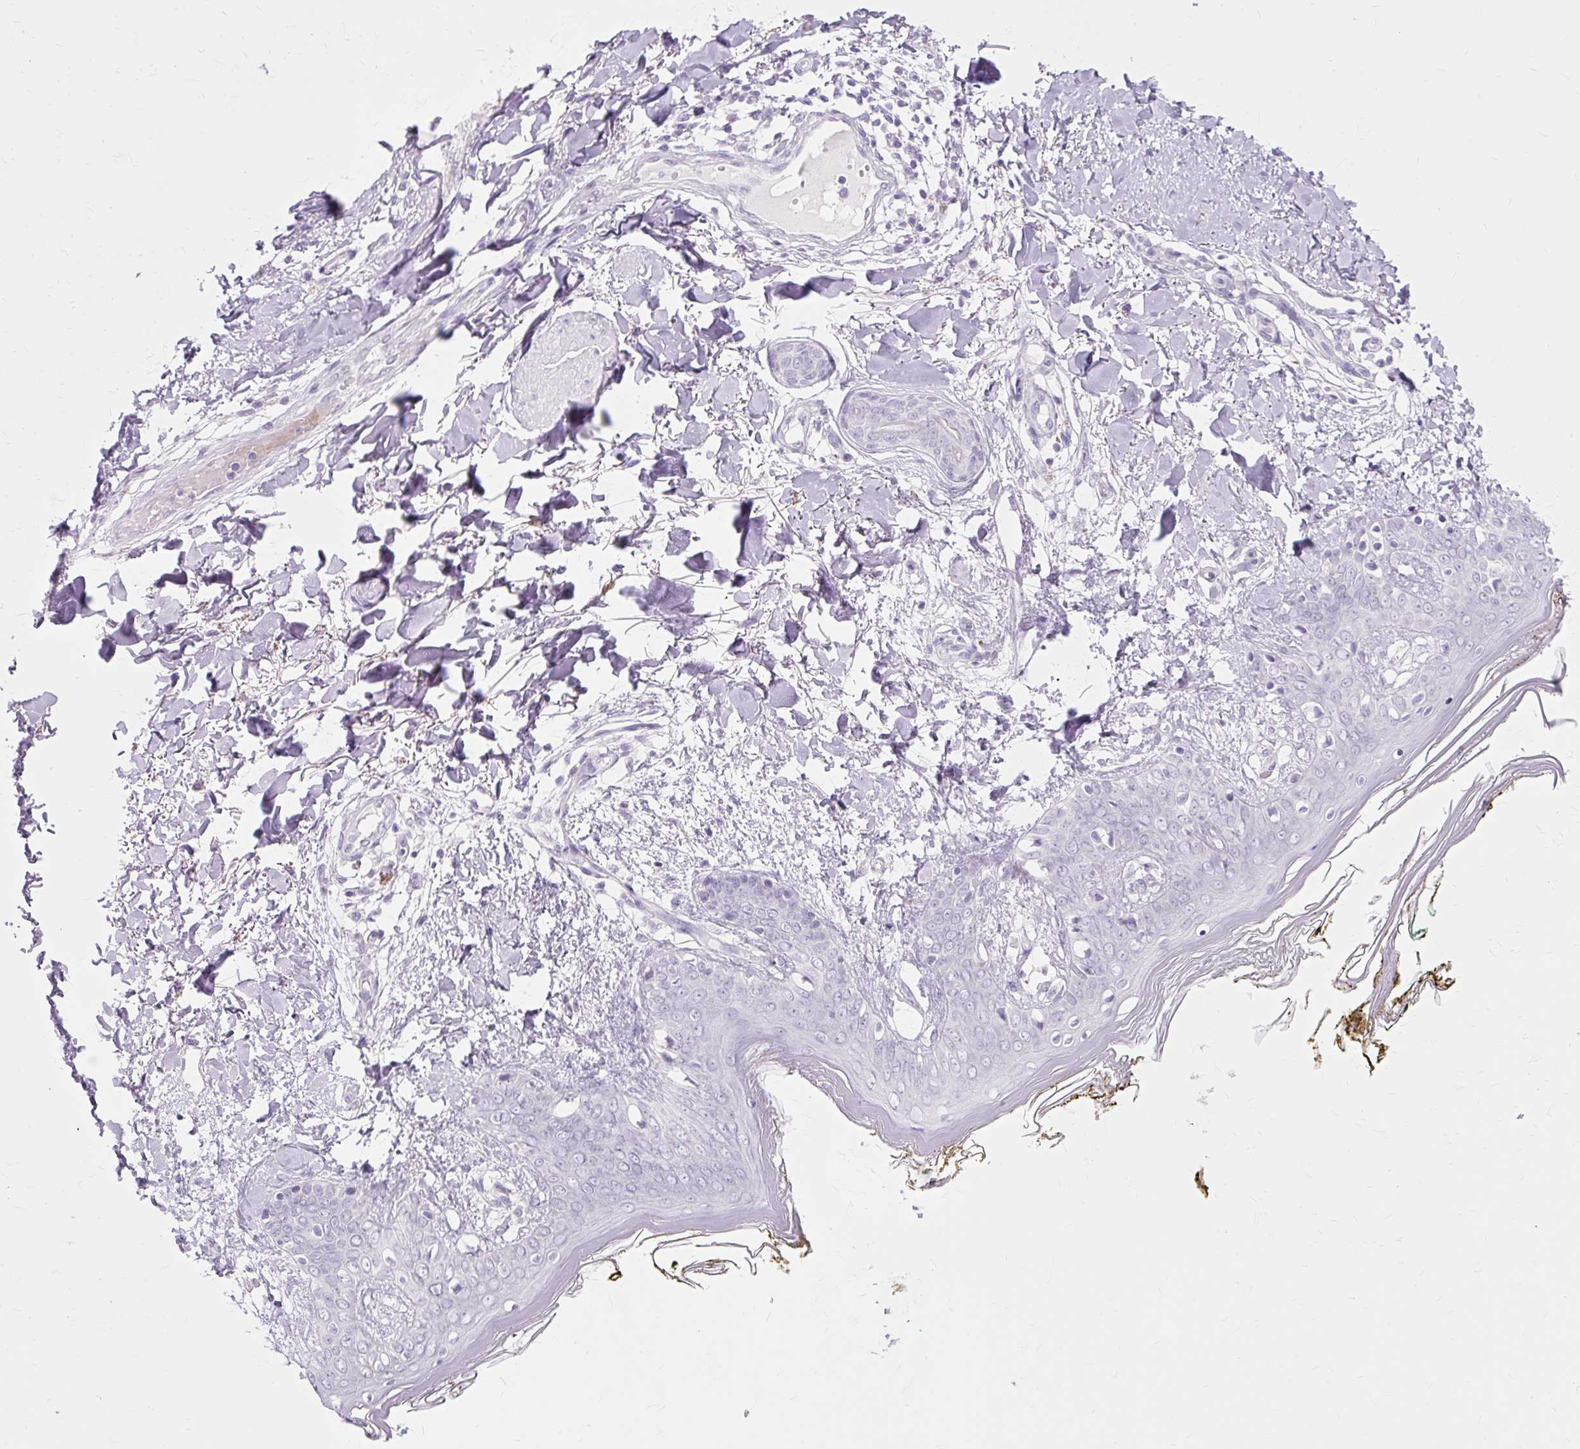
{"staining": {"intensity": "negative", "quantity": "none", "location": "none"}, "tissue": "skin", "cell_type": "Fibroblasts", "image_type": "normal", "snomed": [{"axis": "morphology", "description": "Normal tissue, NOS"}, {"axis": "topography", "description": "Skin"}], "caption": "This is a micrograph of immunohistochemistry (IHC) staining of unremarkable skin, which shows no staining in fibroblasts.", "gene": "IRX2", "patient": {"sex": "female", "age": 34}}